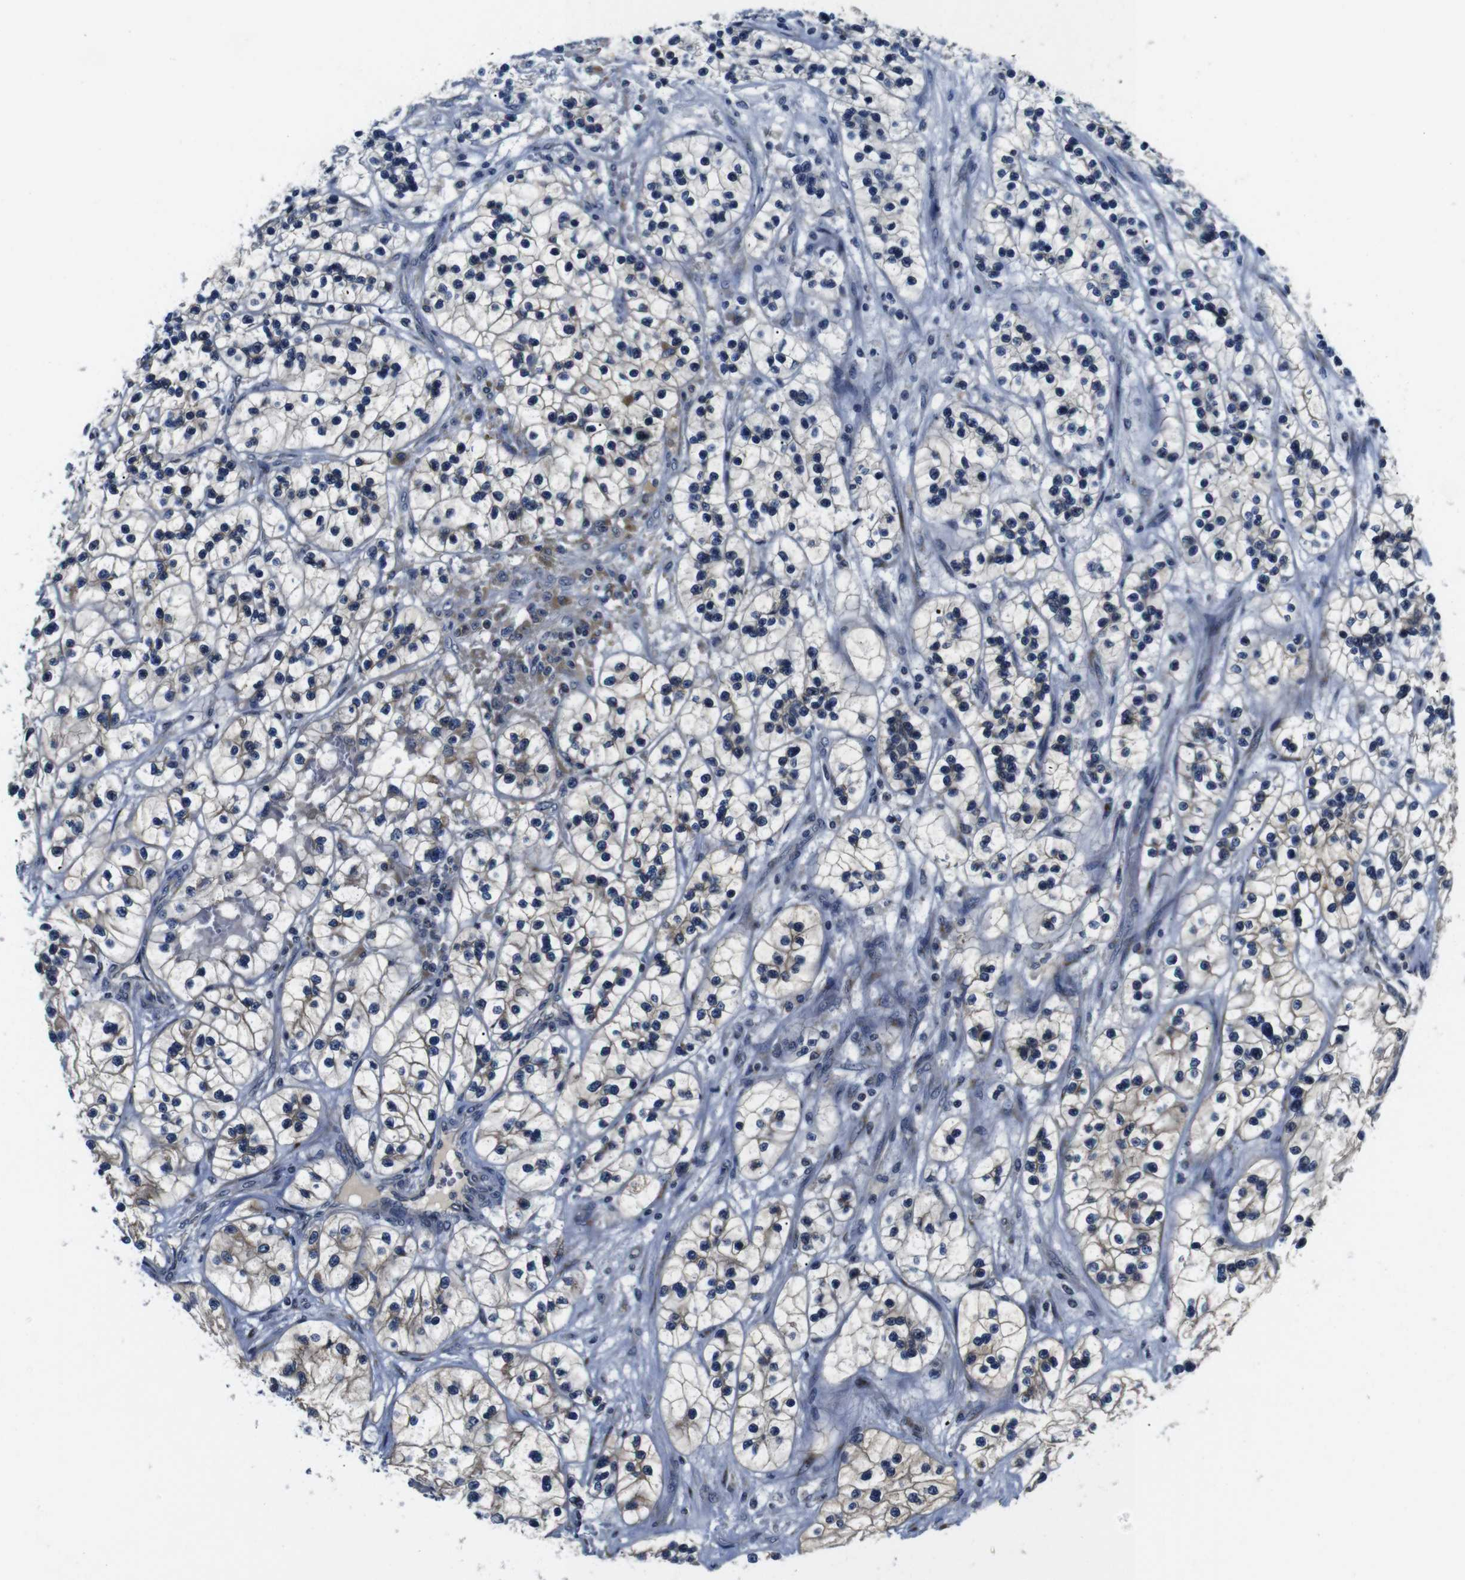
{"staining": {"intensity": "weak", "quantity": "25%-75%", "location": "cytoplasmic/membranous"}, "tissue": "renal cancer", "cell_type": "Tumor cells", "image_type": "cancer", "snomed": [{"axis": "morphology", "description": "Adenocarcinoma, NOS"}, {"axis": "topography", "description": "Kidney"}], "caption": "Immunohistochemical staining of adenocarcinoma (renal) demonstrates weak cytoplasmic/membranous protein positivity in approximately 25%-75% of tumor cells.", "gene": "FKBP14", "patient": {"sex": "female", "age": 57}}